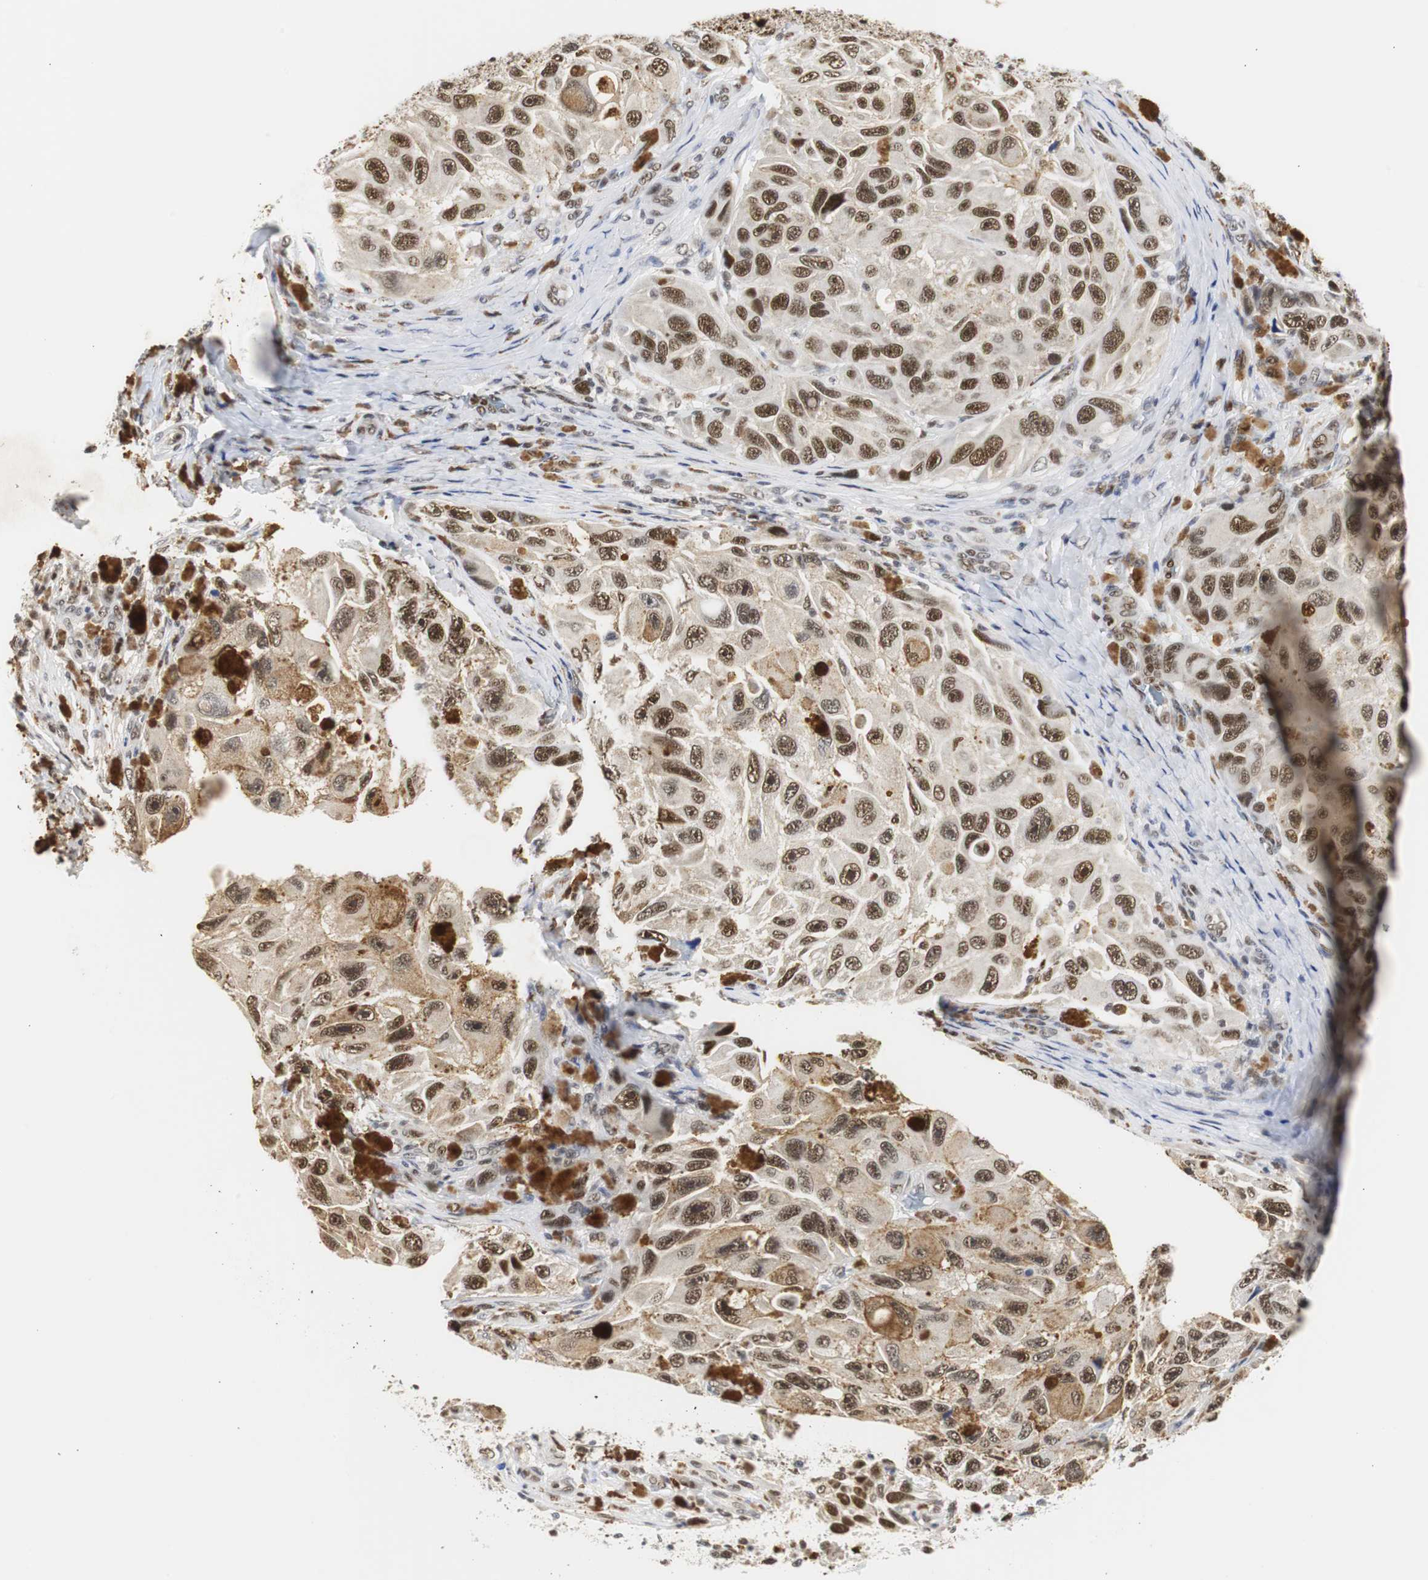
{"staining": {"intensity": "strong", "quantity": ">75%", "location": "nuclear"}, "tissue": "melanoma", "cell_type": "Tumor cells", "image_type": "cancer", "snomed": [{"axis": "morphology", "description": "Malignant melanoma, NOS"}, {"axis": "topography", "description": "Skin"}], "caption": "High-magnification brightfield microscopy of malignant melanoma stained with DAB (brown) and counterstained with hematoxylin (blue). tumor cells exhibit strong nuclear staining is present in about>75% of cells.", "gene": "ZFC3H1", "patient": {"sex": "female", "age": 73}}